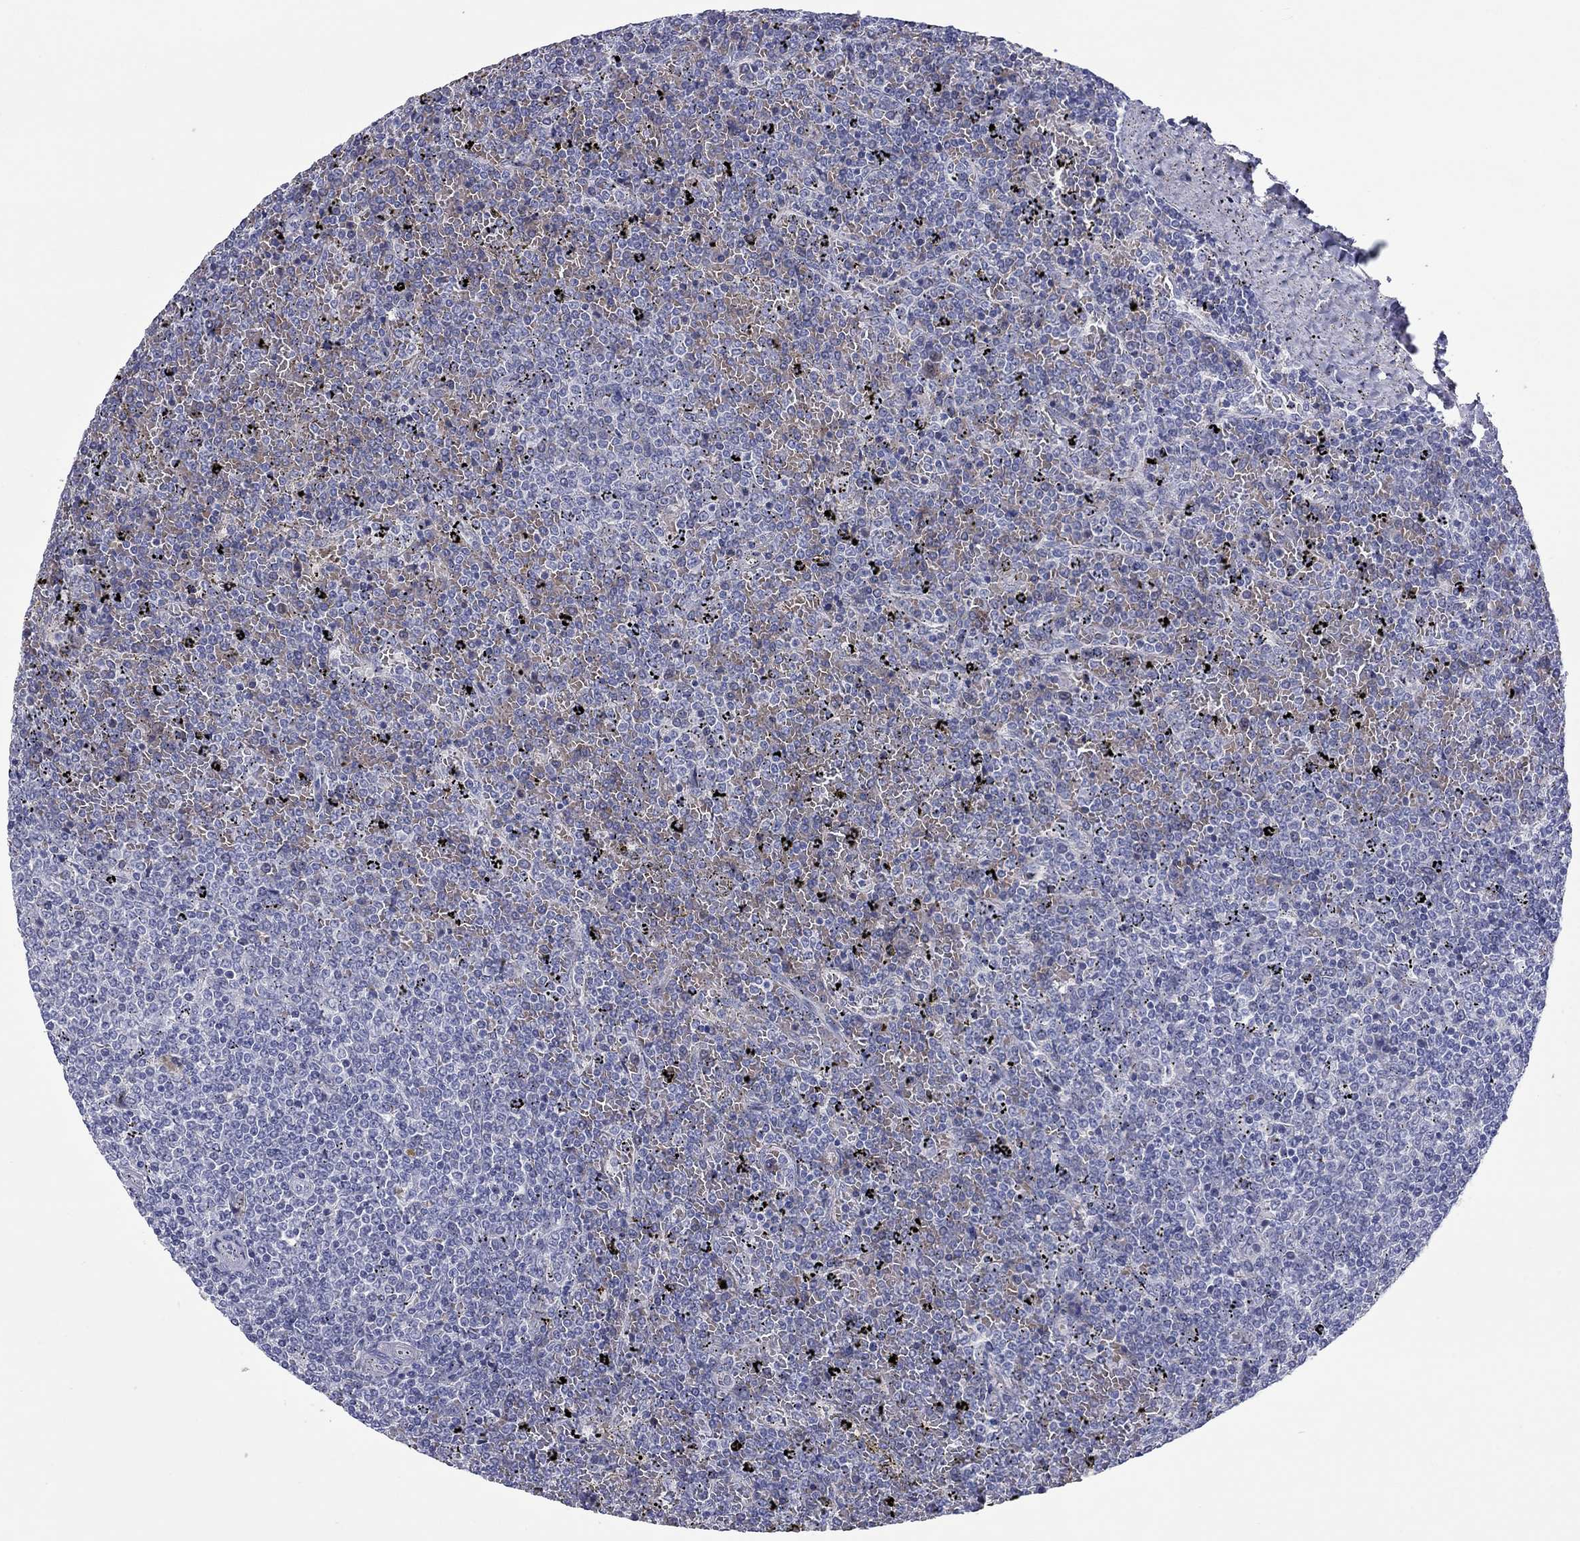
{"staining": {"intensity": "negative", "quantity": "none", "location": "none"}, "tissue": "lymphoma", "cell_type": "Tumor cells", "image_type": "cancer", "snomed": [{"axis": "morphology", "description": "Malignant lymphoma, non-Hodgkin's type, Low grade"}, {"axis": "topography", "description": "Spleen"}], "caption": "This is a photomicrograph of immunohistochemistry staining of low-grade malignant lymphoma, non-Hodgkin's type, which shows no expression in tumor cells.", "gene": "UNC119B", "patient": {"sex": "female", "age": 77}}